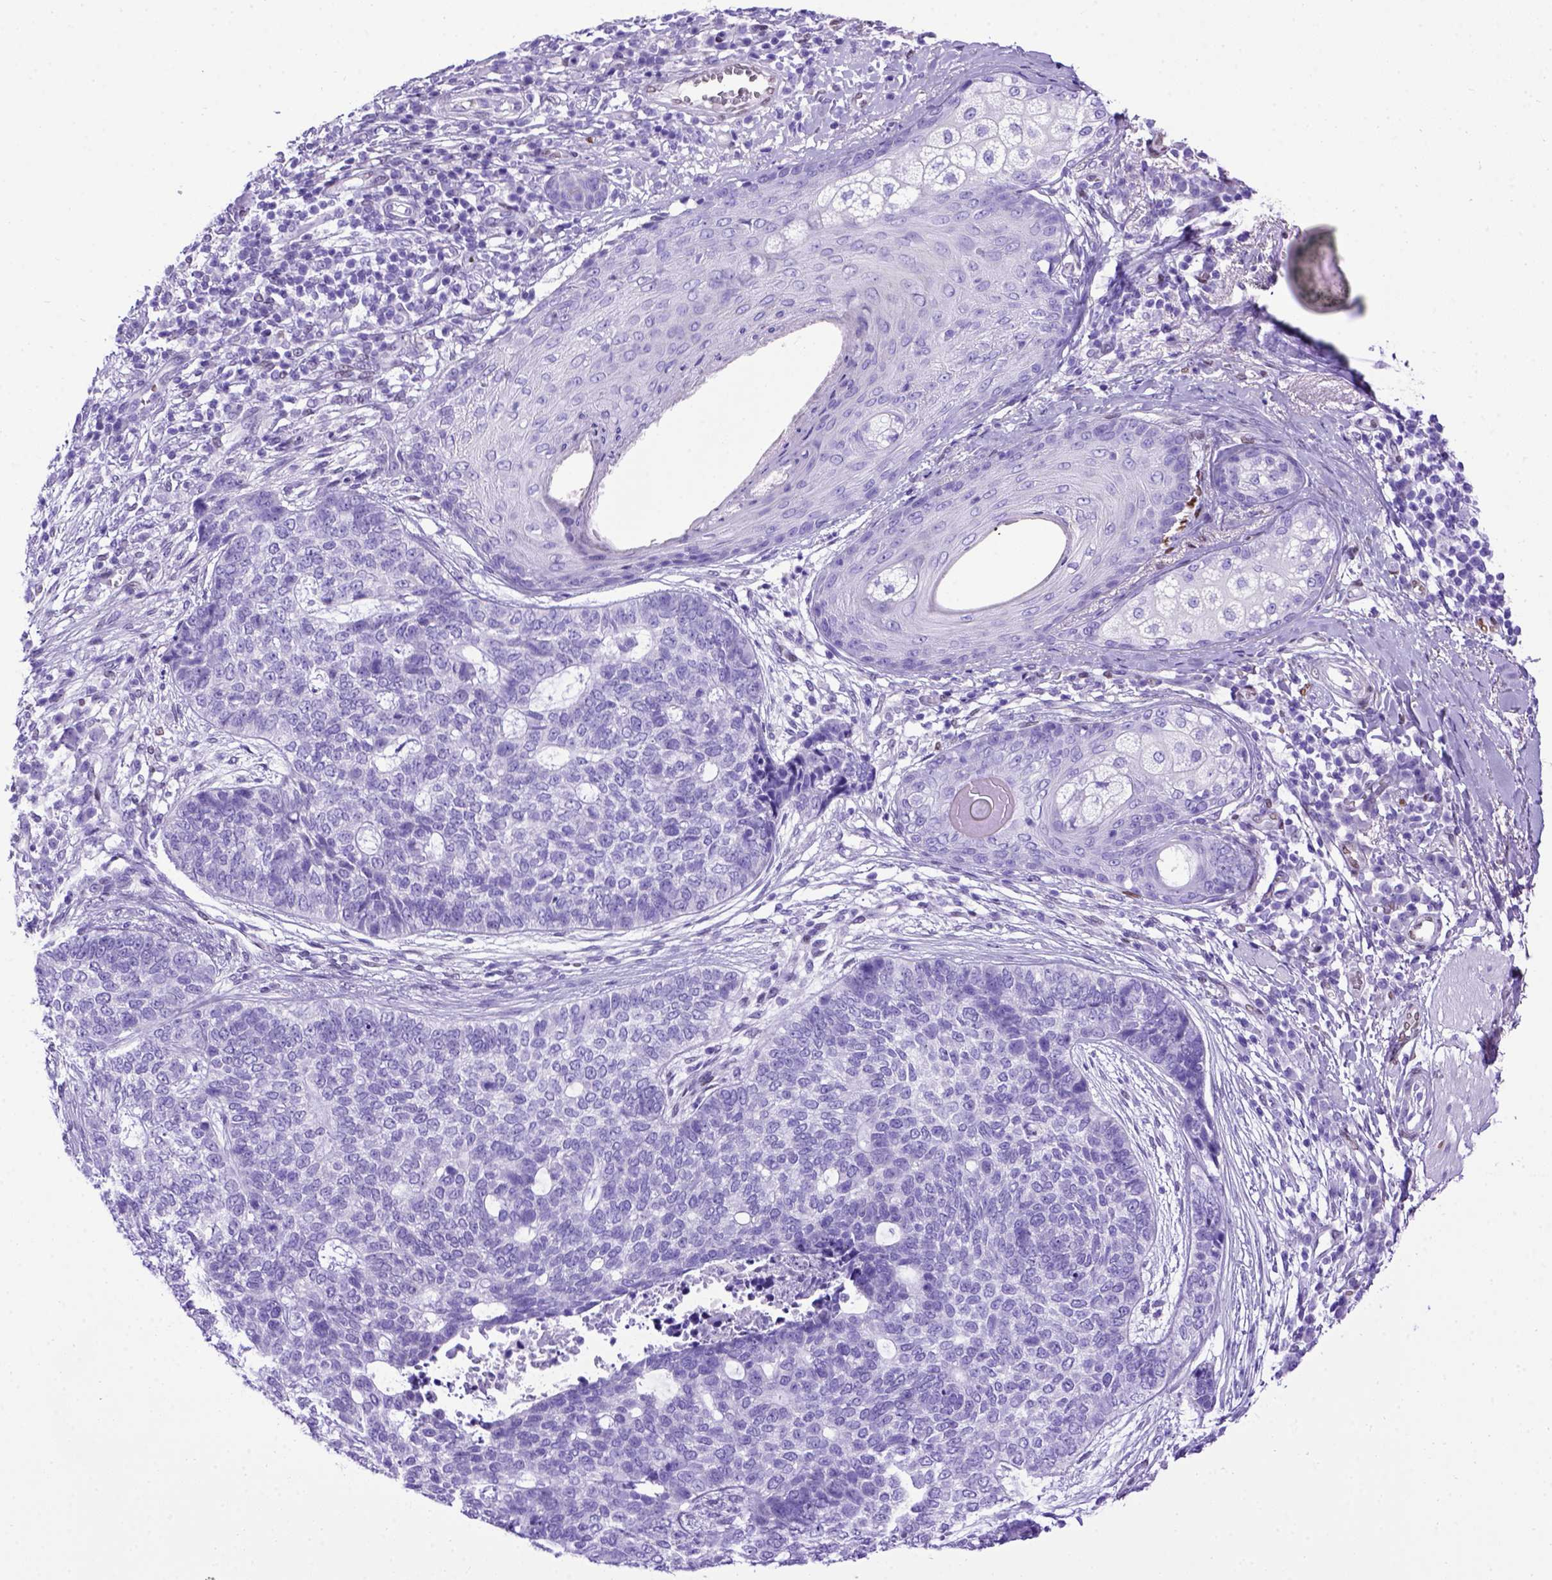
{"staining": {"intensity": "negative", "quantity": "none", "location": "none"}, "tissue": "skin cancer", "cell_type": "Tumor cells", "image_type": "cancer", "snomed": [{"axis": "morphology", "description": "Basal cell carcinoma"}, {"axis": "topography", "description": "Skin"}], "caption": "Image shows no significant protein positivity in tumor cells of skin cancer (basal cell carcinoma). (Brightfield microscopy of DAB (3,3'-diaminobenzidine) IHC at high magnification).", "gene": "MEOX2", "patient": {"sex": "female", "age": 69}}